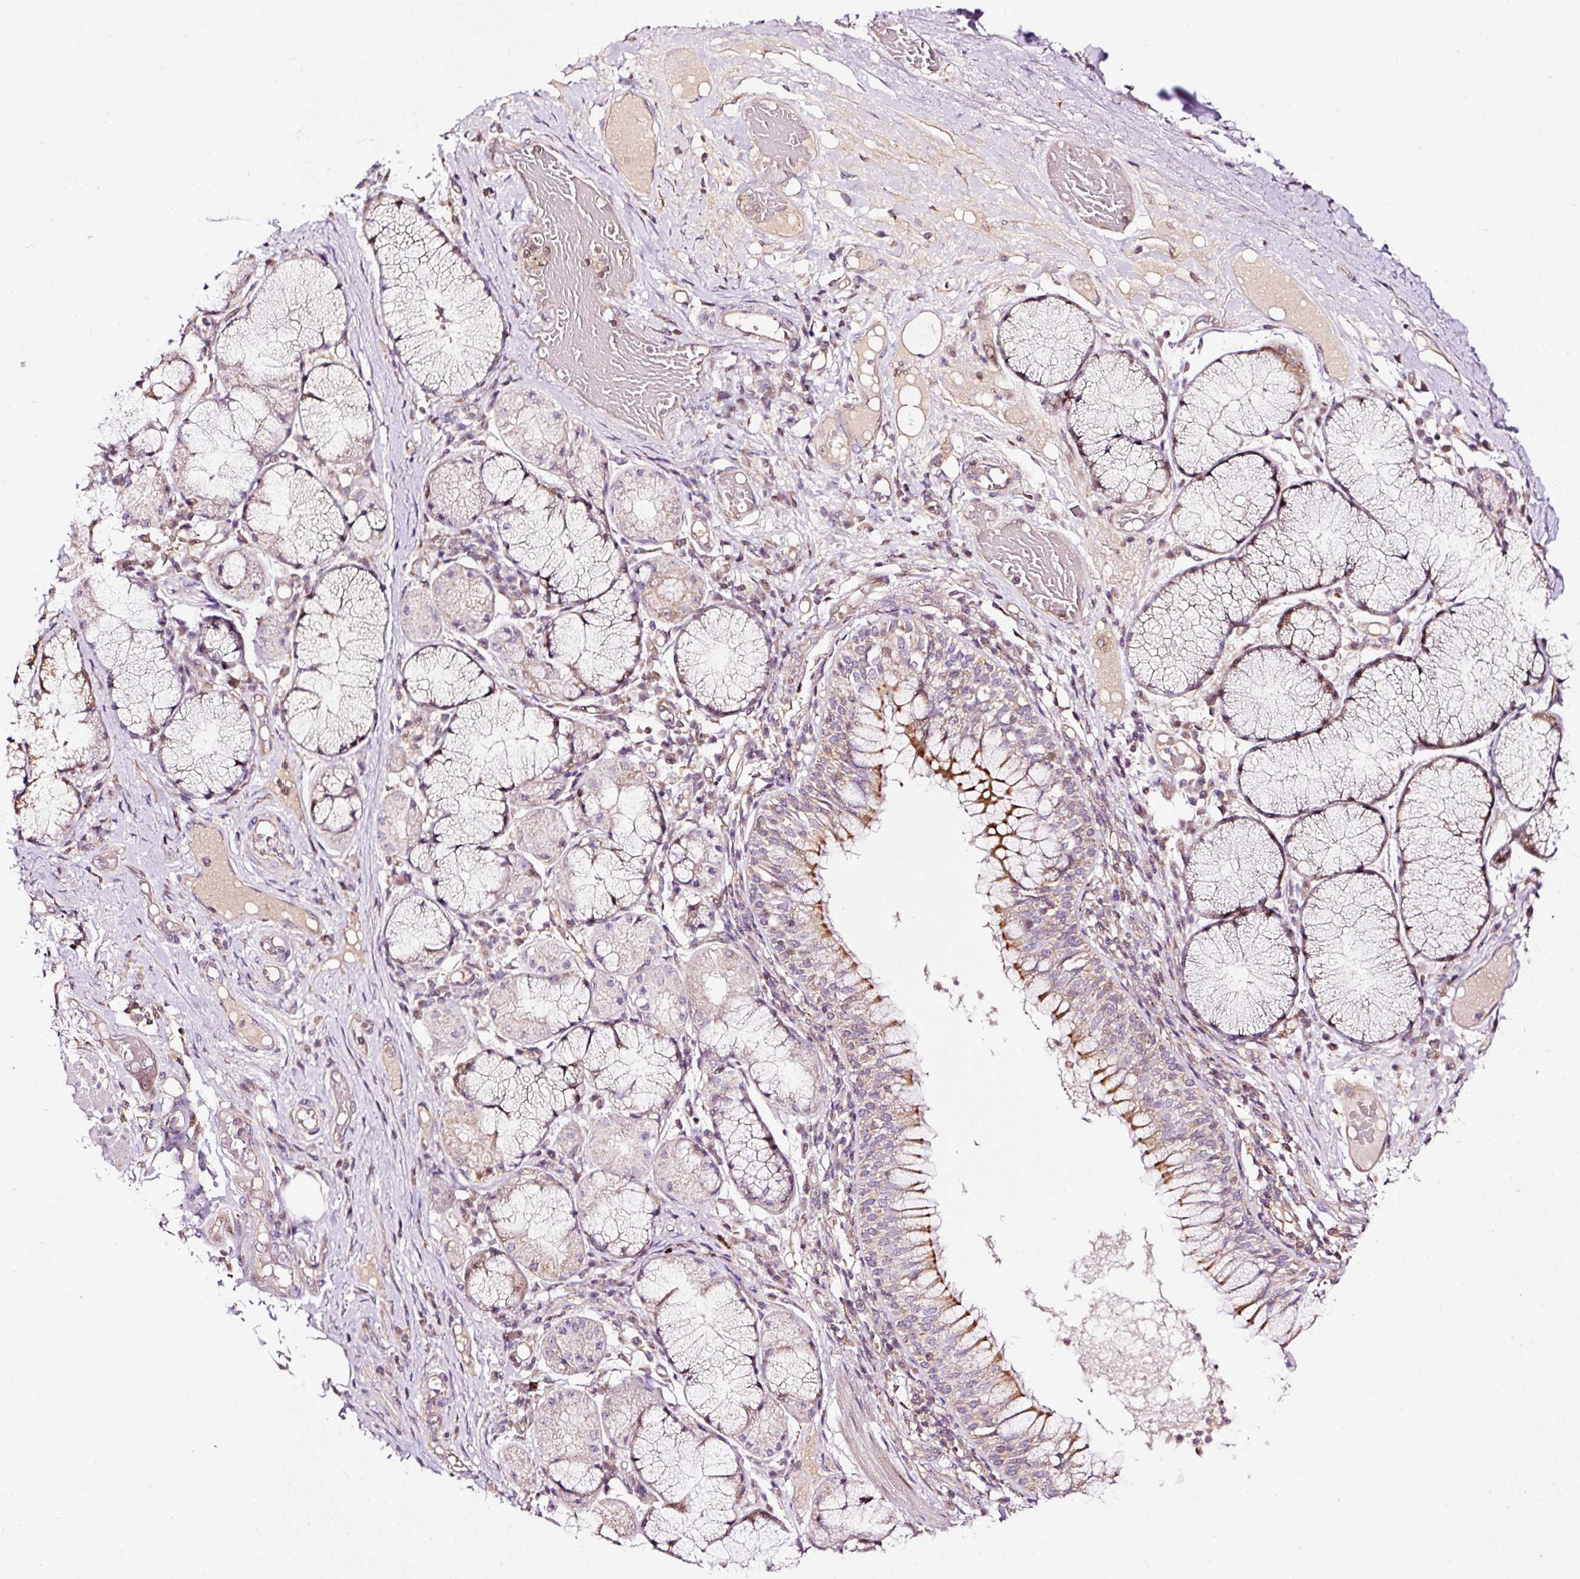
{"staining": {"intensity": "negative", "quantity": "none", "location": "none"}, "tissue": "adipose tissue", "cell_type": "Adipocytes", "image_type": "normal", "snomed": [{"axis": "morphology", "description": "Normal tissue, NOS"}, {"axis": "topography", "description": "Cartilage tissue"}, {"axis": "topography", "description": "Bronchus"}], "caption": "An immunohistochemistry (IHC) image of normal adipose tissue is shown. There is no staining in adipocytes of adipose tissue. (DAB (3,3'-diaminobenzidine) IHC with hematoxylin counter stain).", "gene": "BOLA3", "patient": {"sex": "male", "age": 56}}